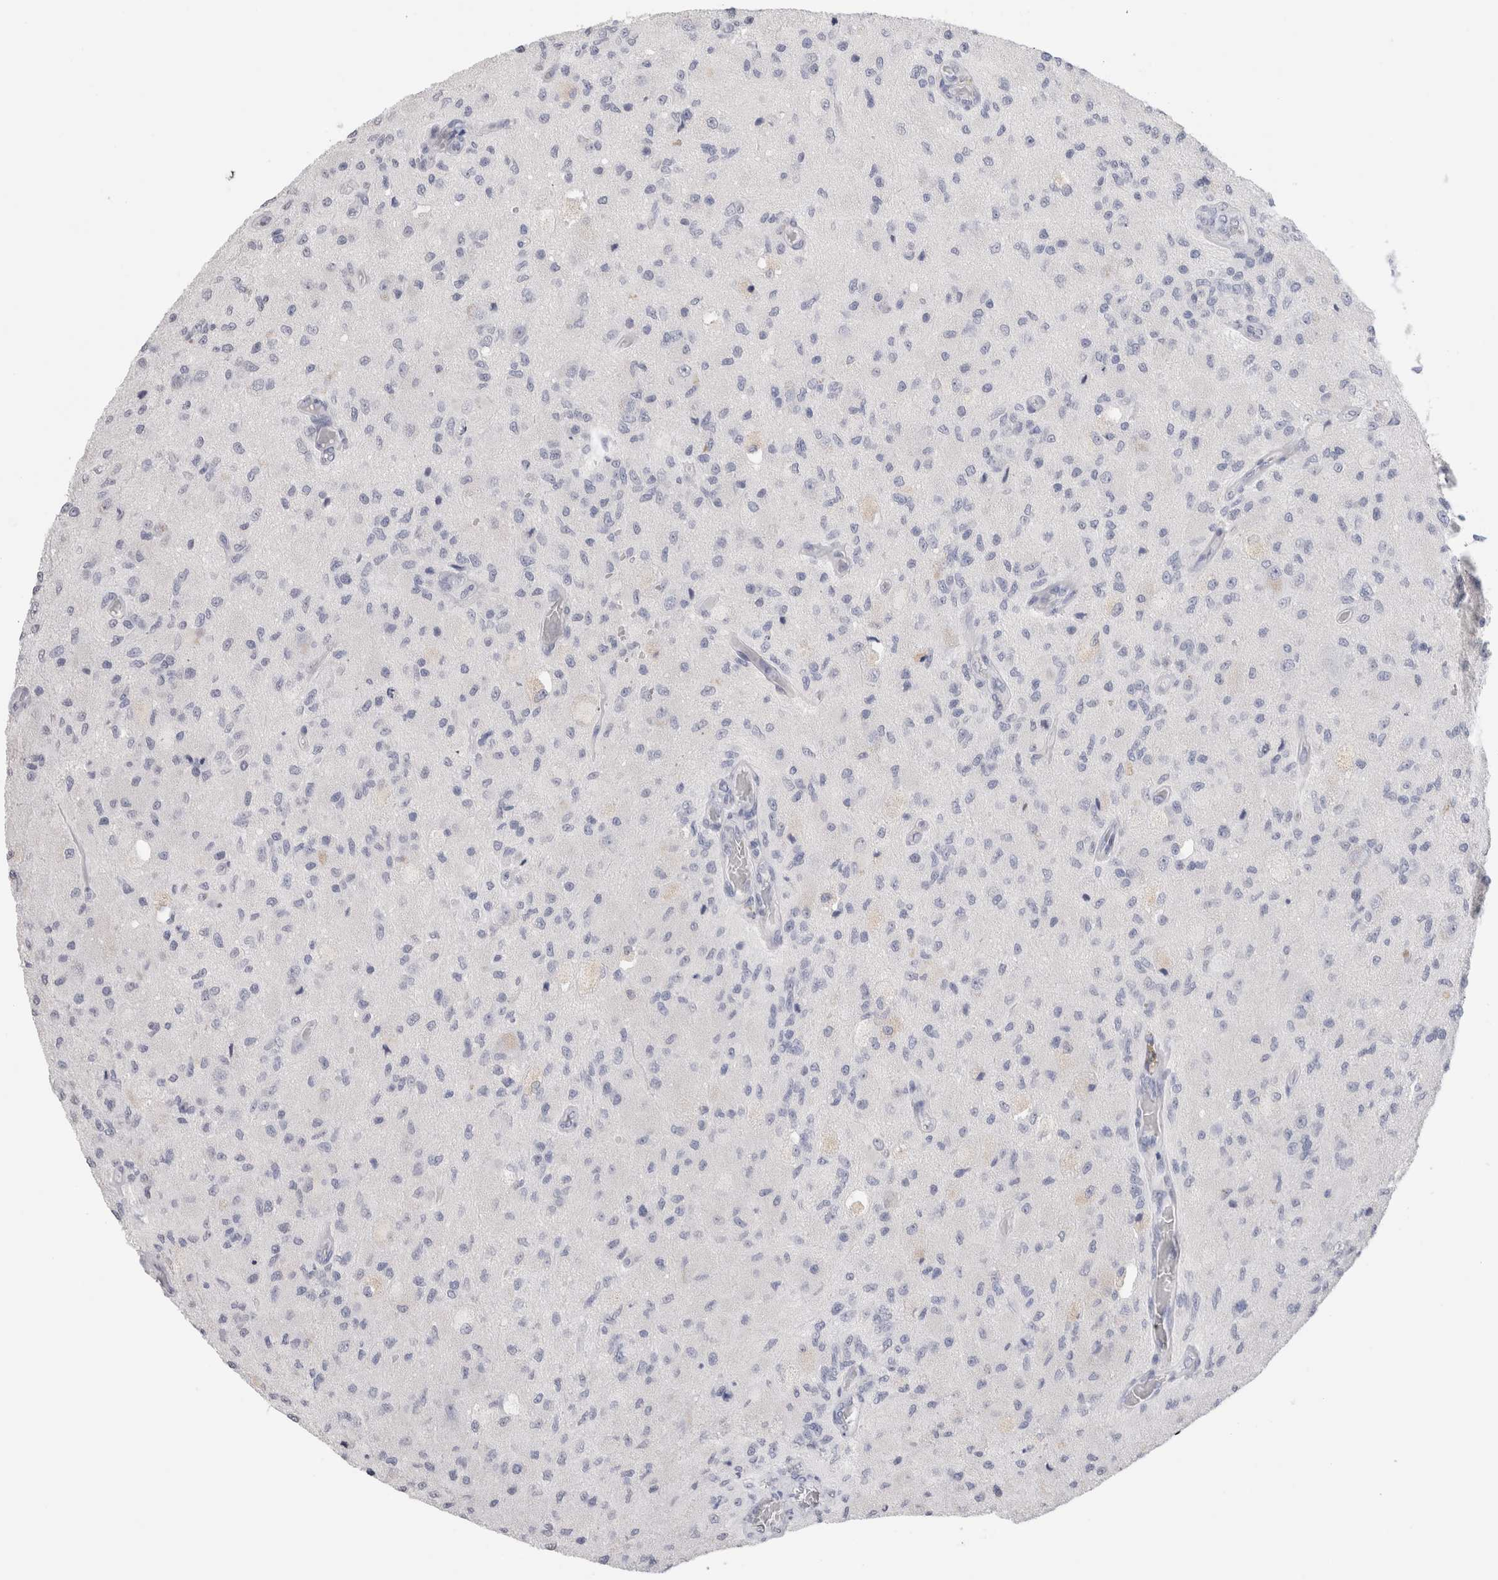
{"staining": {"intensity": "negative", "quantity": "none", "location": "none"}, "tissue": "glioma", "cell_type": "Tumor cells", "image_type": "cancer", "snomed": [{"axis": "morphology", "description": "Normal tissue, NOS"}, {"axis": "morphology", "description": "Glioma, malignant, High grade"}, {"axis": "topography", "description": "Cerebral cortex"}], "caption": "Malignant high-grade glioma stained for a protein using immunohistochemistry (IHC) displays no expression tumor cells.", "gene": "LAMP3", "patient": {"sex": "male", "age": 77}}